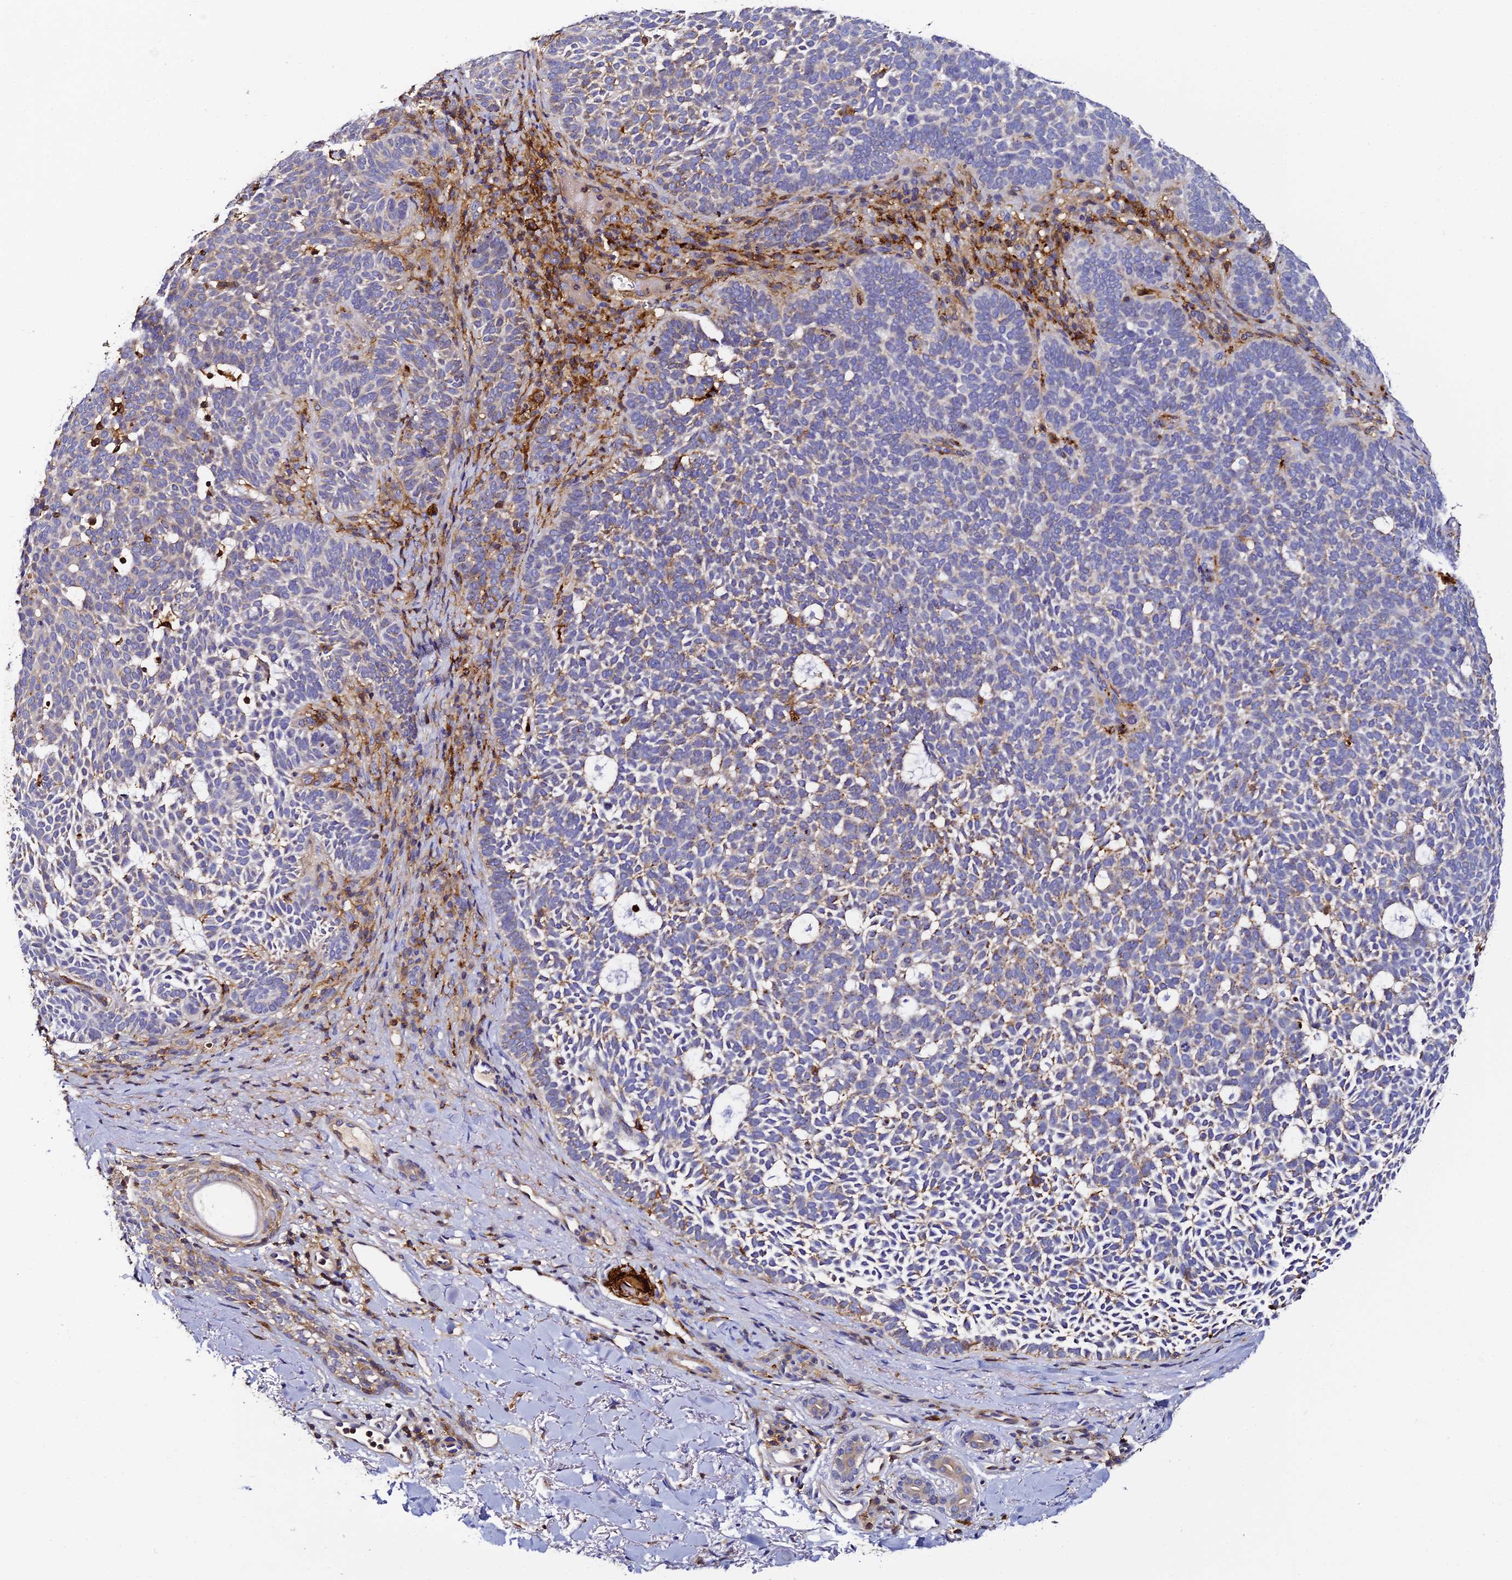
{"staining": {"intensity": "weak", "quantity": "<25%", "location": "cytoplasmic/membranous"}, "tissue": "skin cancer", "cell_type": "Tumor cells", "image_type": "cancer", "snomed": [{"axis": "morphology", "description": "Basal cell carcinoma"}, {"axis": "topography", "description": "Skin"}], "caption": "There is no significant positivity in tumor cells of skin basal cell carcinoma. (Stains: DAB (3,3'-diaminobenzidine) IHC with hematoxylin counter stain, Microscopy: brightfield microscopy at high magnification).", "gene": "TRPV2", "patient": {"sex": "female", "age": 77}}